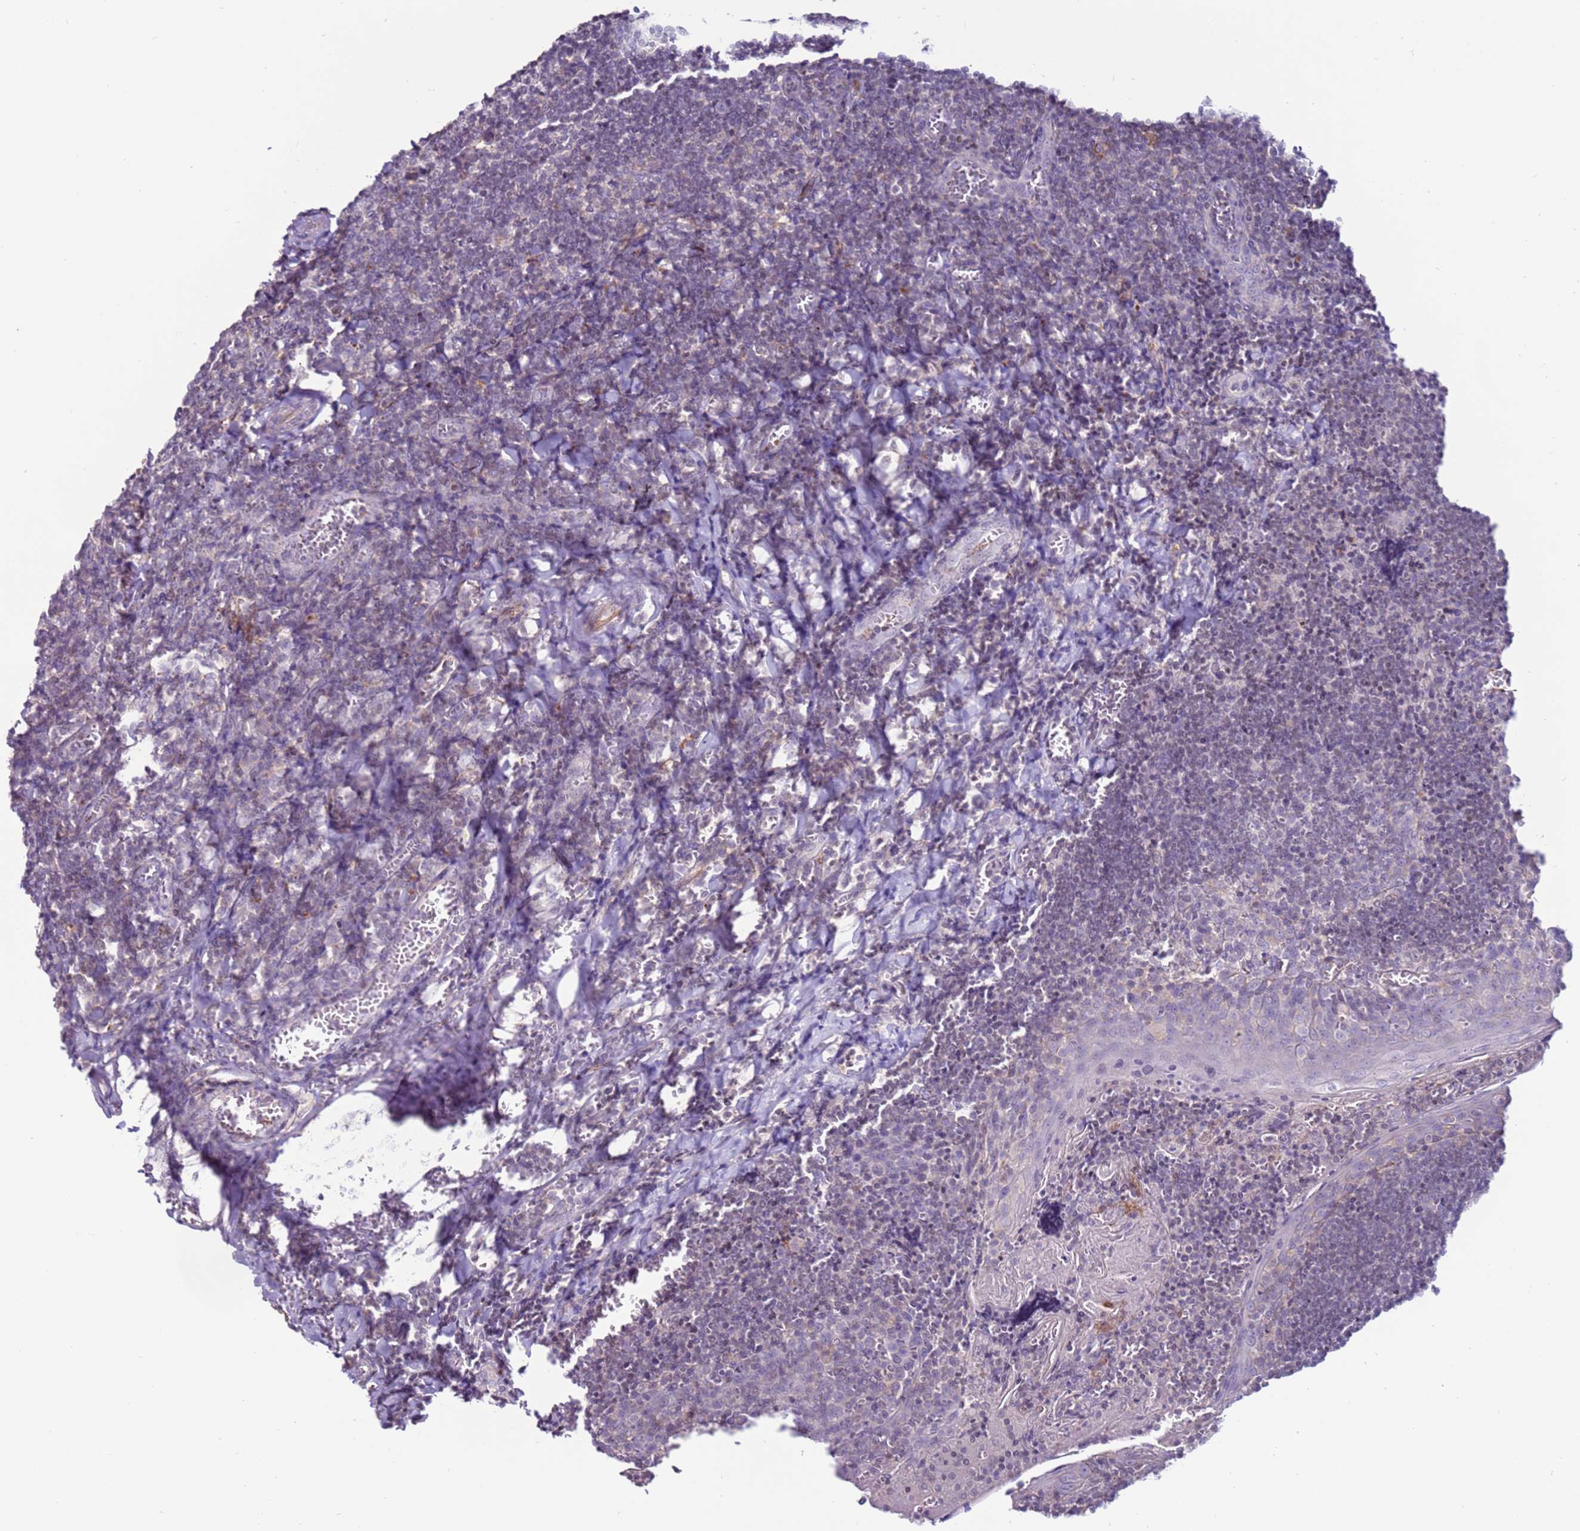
{"staining": {"intensity": "negative", "quantity": "none", "location": "none"}, "tissue": "tonsil", "cell_type": "Germinal center cells", "image_type": "normal", "snomed": [{"axis": "morphology", "description": "Normal tissue, NOS"}, {"axis": "topography", "description": "Tonsil"}], "caption": "Immunohistochemistry (IHC) histopathology image of unremarkable human tonsil stained for a protein (brown), which demonstrates no expression in germinal center cells.", "gene": "CLEC4M", "patient": {"sex": "male", "age": 27}}